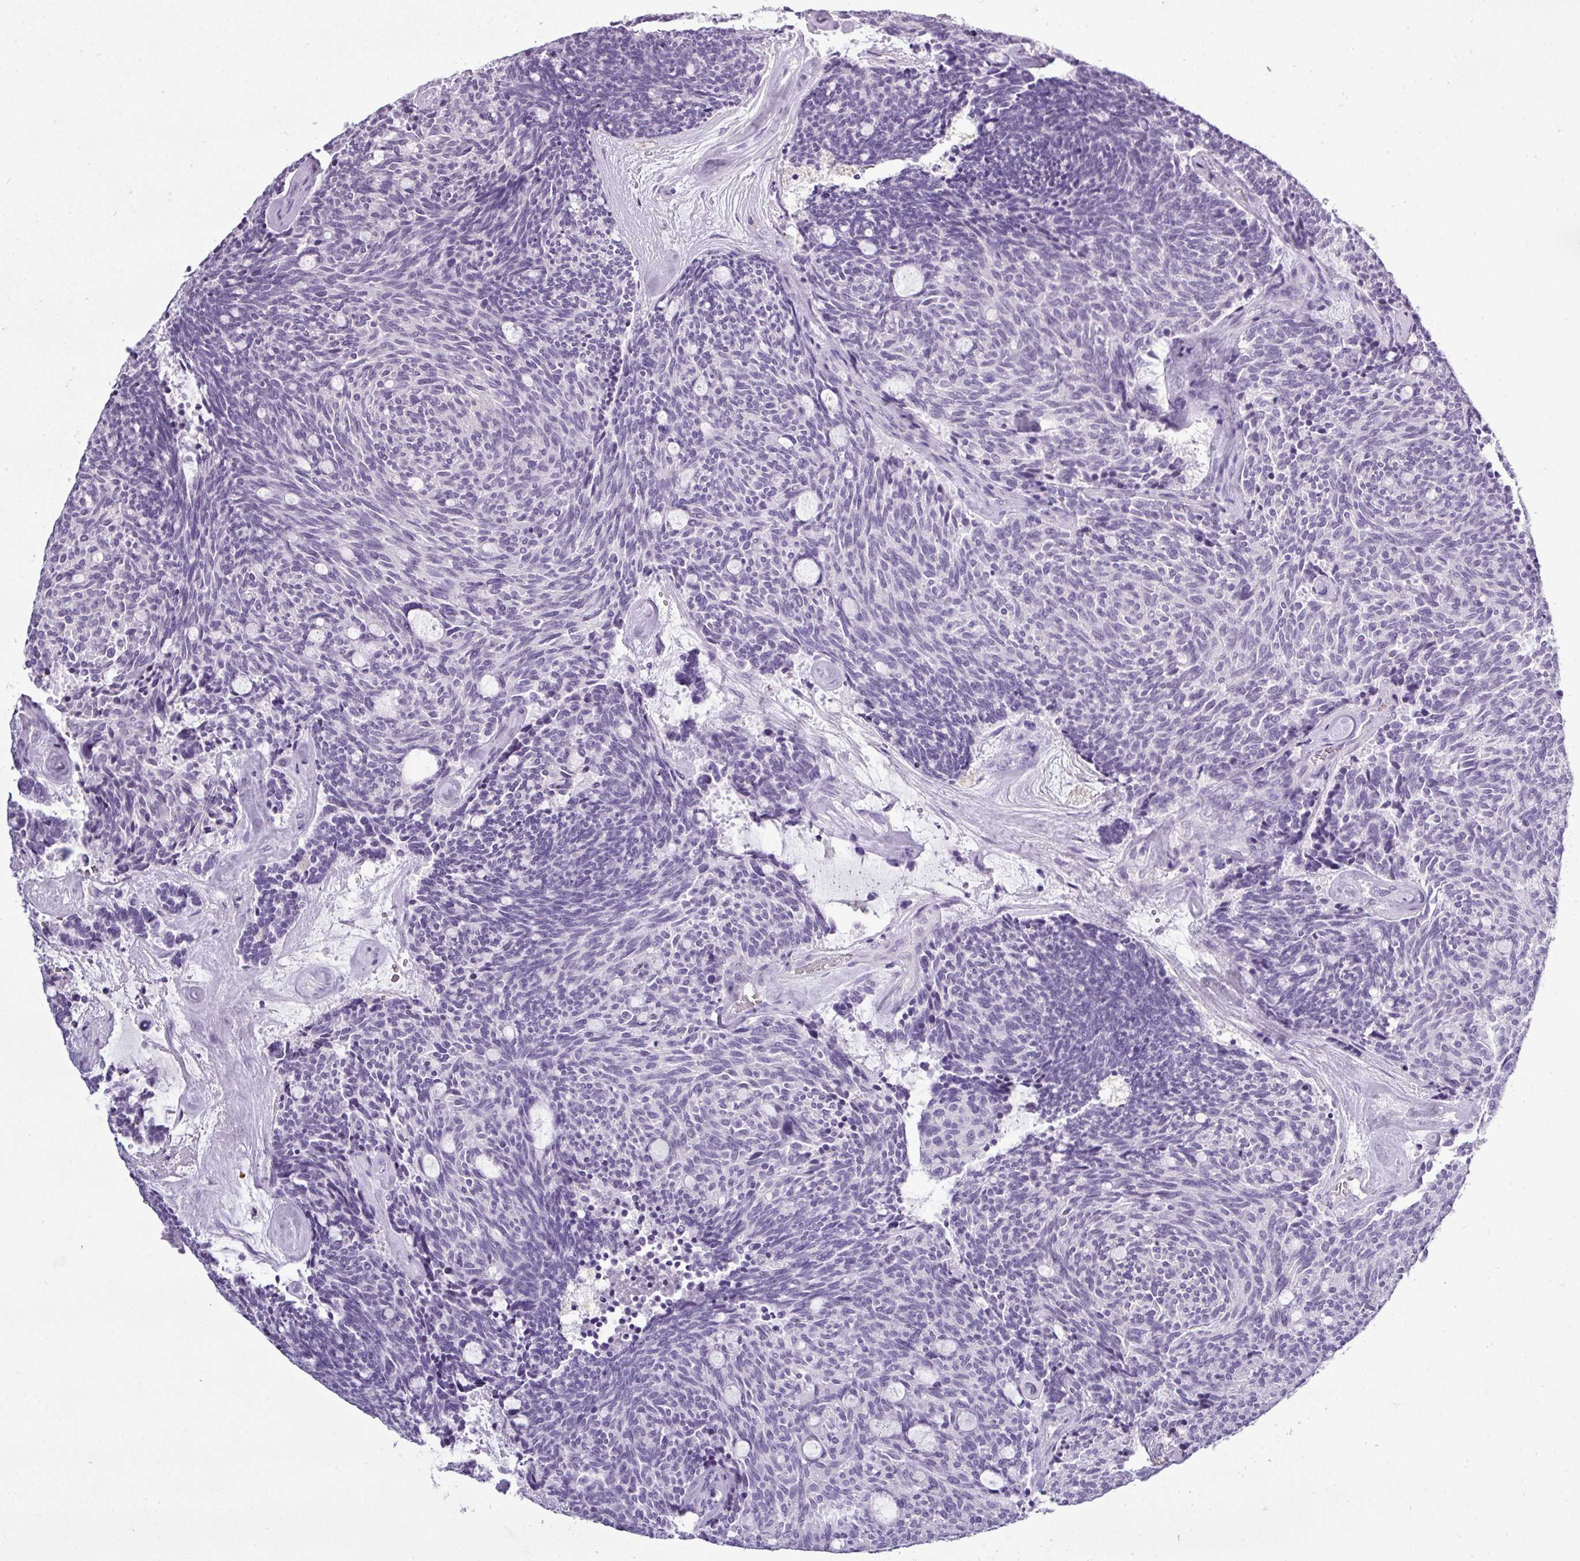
{"staining": {"intensity": "negative", "quantity": "none", "location": "none"}, "tissue": "carcinoid", "cell_type": "Tumor cells", "image_type": "cancer", "snomed": [{"axis": "morphology", "description": "Carcinoid, malignant, NOS"}, {"axis": "topography", "description": "Pancreas"}], "caption": "This is an IHC histopathology image of carcinoid. There is no staining in tumor cells.", "gene": "TMEM91", "patient": {"sex": "female", "age": 54}}